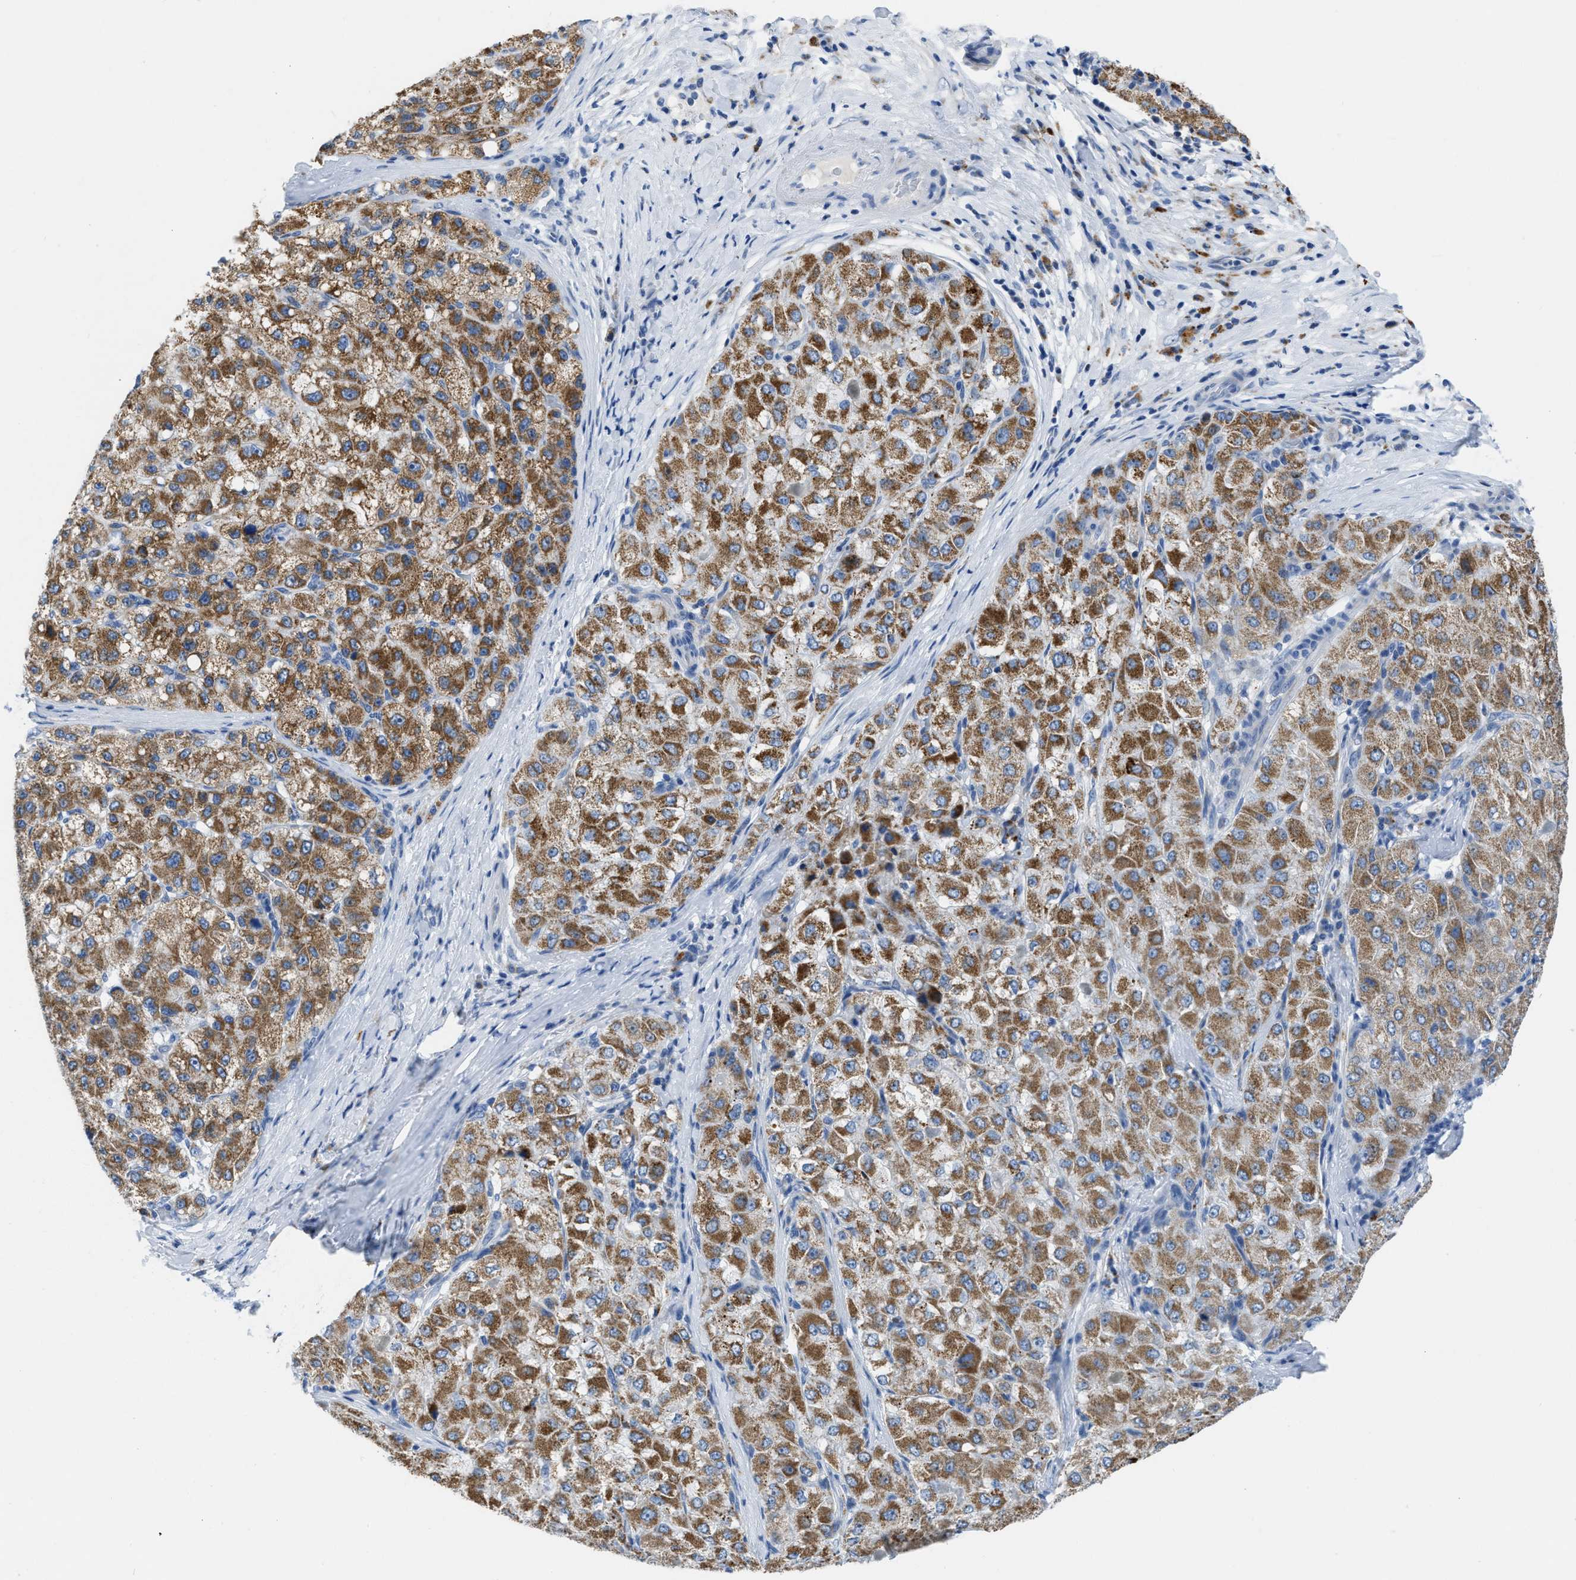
{"staining": {"intensity": "moderate", "quantity": ">75%", "location": "cytoplasmic/membranous"}, "tissue": "liver cancer", "cell_type": "Tumor cells", "image_type": "cancer", "snomed": [{"axis": "morphology", "description": "Carcinoma, Hepatocellular, NOS"}, {"axis": "topography", "description": "Liver"}], "caption": "This histopathology image shows IHC staining of liver hepatocellular carcinoma, with medium moderate cytoplasmic/membranous expression in about >75% of tumor cells.", "gene": "ETFA", "patient": {"sex": "male", "age": 80}}